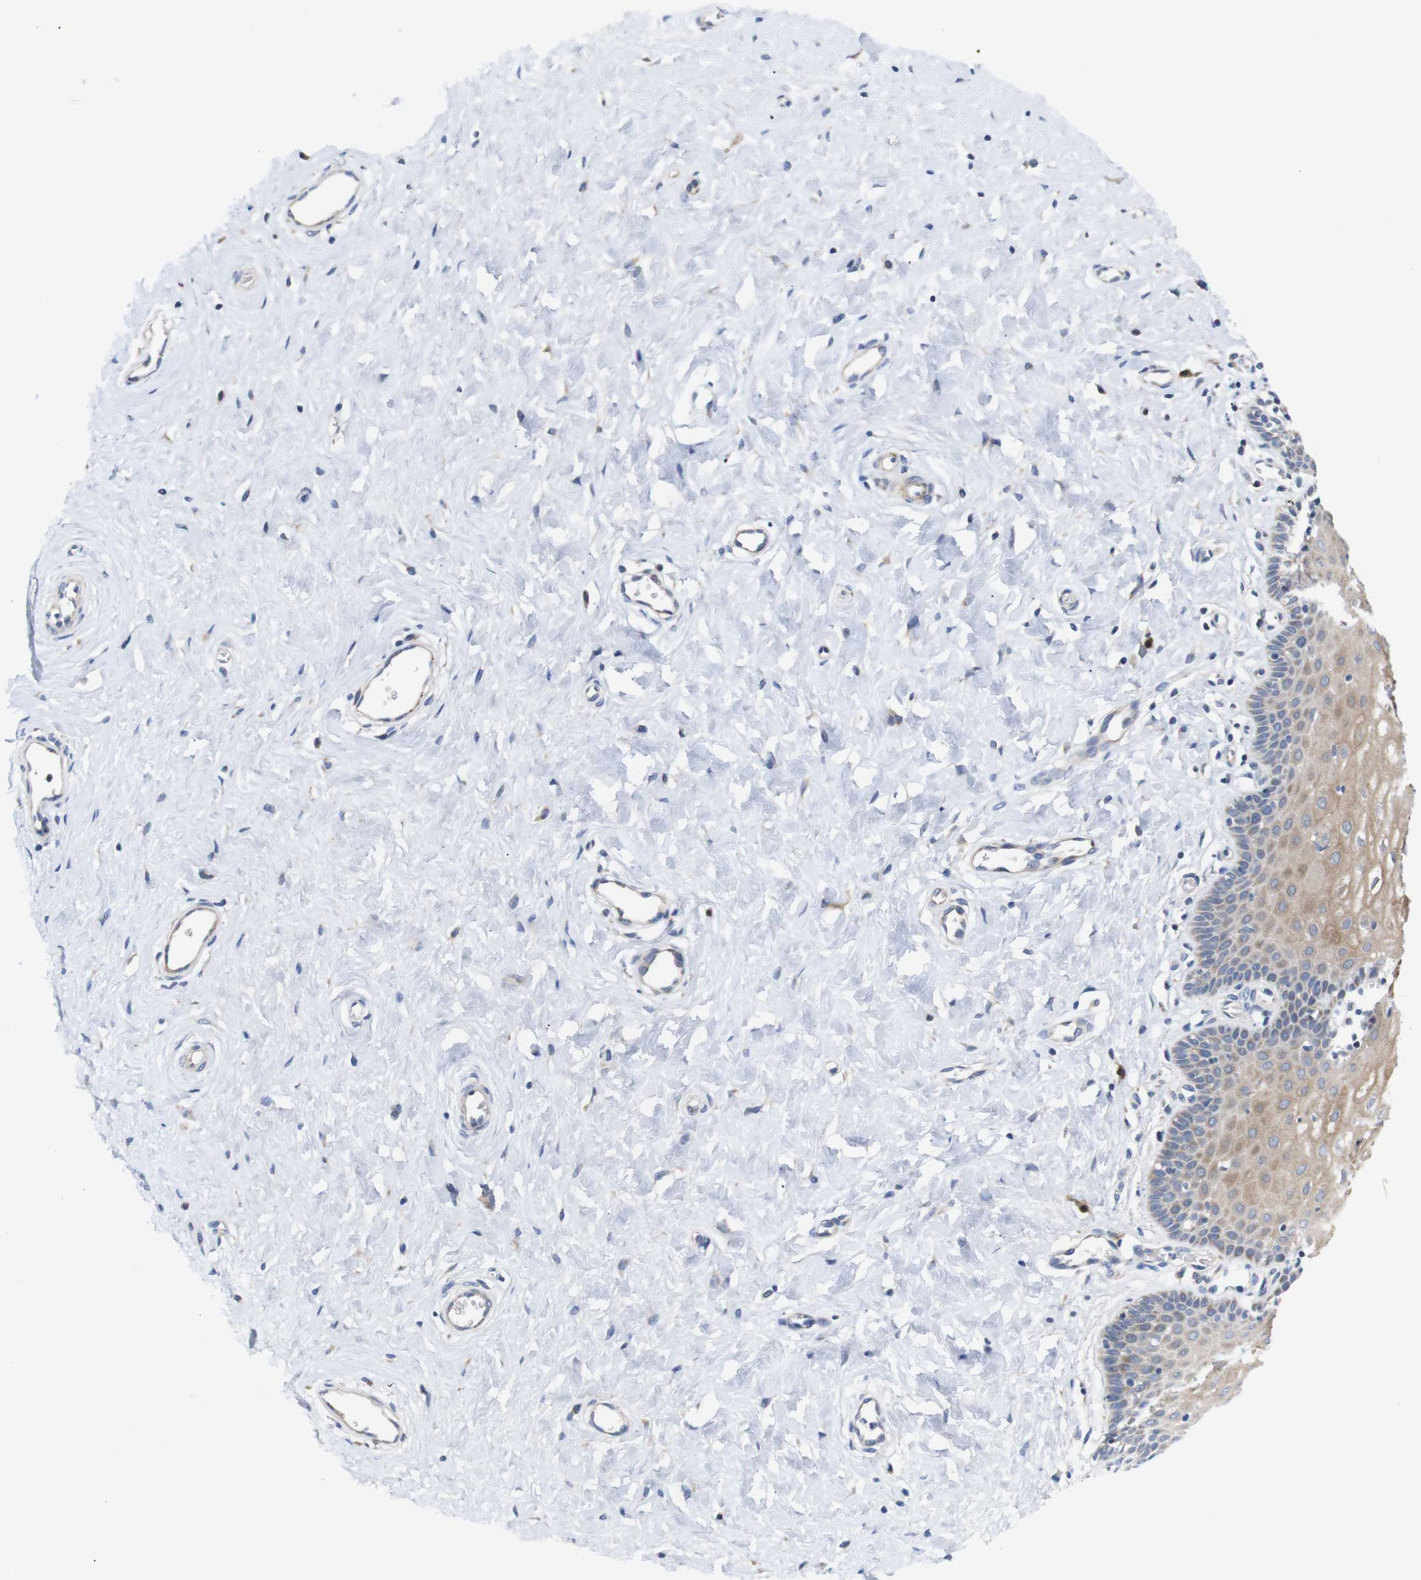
{"staining": {"intensity": "weak", "quantity": "25%-75%", "location": "cytoplasmic/membranous"}, "tissue": "cervix", "cell_type": "Glandular cells", "image_type": "normal", "snomed": [{"axis": "morphology", "description": "Normal tissue, NOS"}, {"axis": "topography", "description": "Cervix"}], "caption": "Weak cytoplasmic/membranous expression for a protein is present in approximately 25%-75% of glandular cells of benign cervix using immunohistochemistry (IHC).", "gene": "LRRC55", "patient": {"sex": "female", "age": 55}}